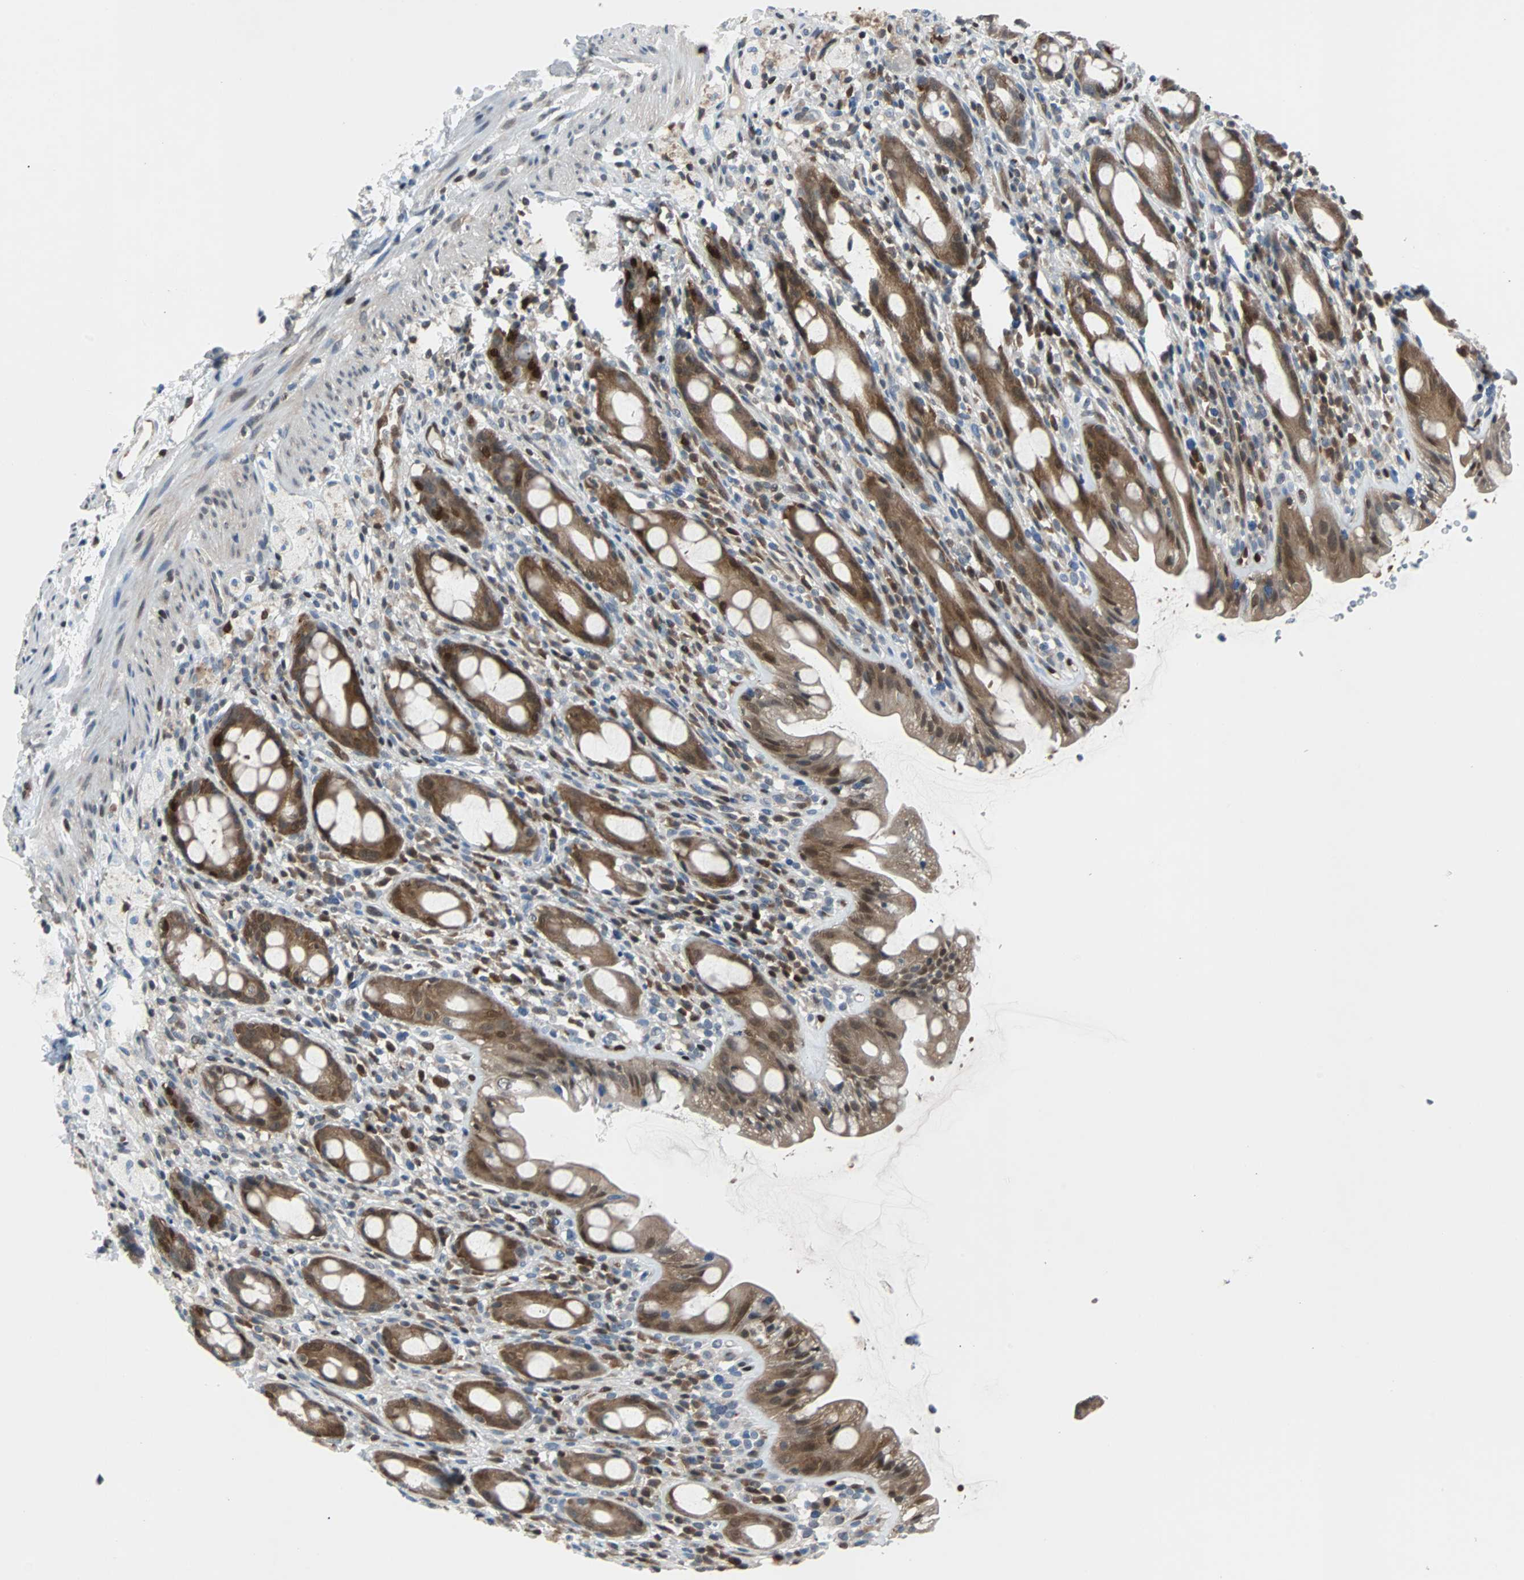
{"staining": {"intensity": "strong", "quantity": ">75%", "location": "cytoplasmic/membranous,nuclear"}, "tissue": "rectum", "cell_type": "Glandular cells", "image_type": "normal", "snomed": [{"axis": "morphology", "description": "Normal tissue, NOS"}, {"axis": "topography", "description": "Rectum"}], "caption": "Strong cytoplasmic/membranous,nuclear protein expression is identified in about >75% of glandular cells in rectum. Immunohistochemistry (ihc) stains the protein of interest in brown and the nuclei are stained blue.", "gene": "MAP2K6", "patient": {"sex": "male", "age": 44}}